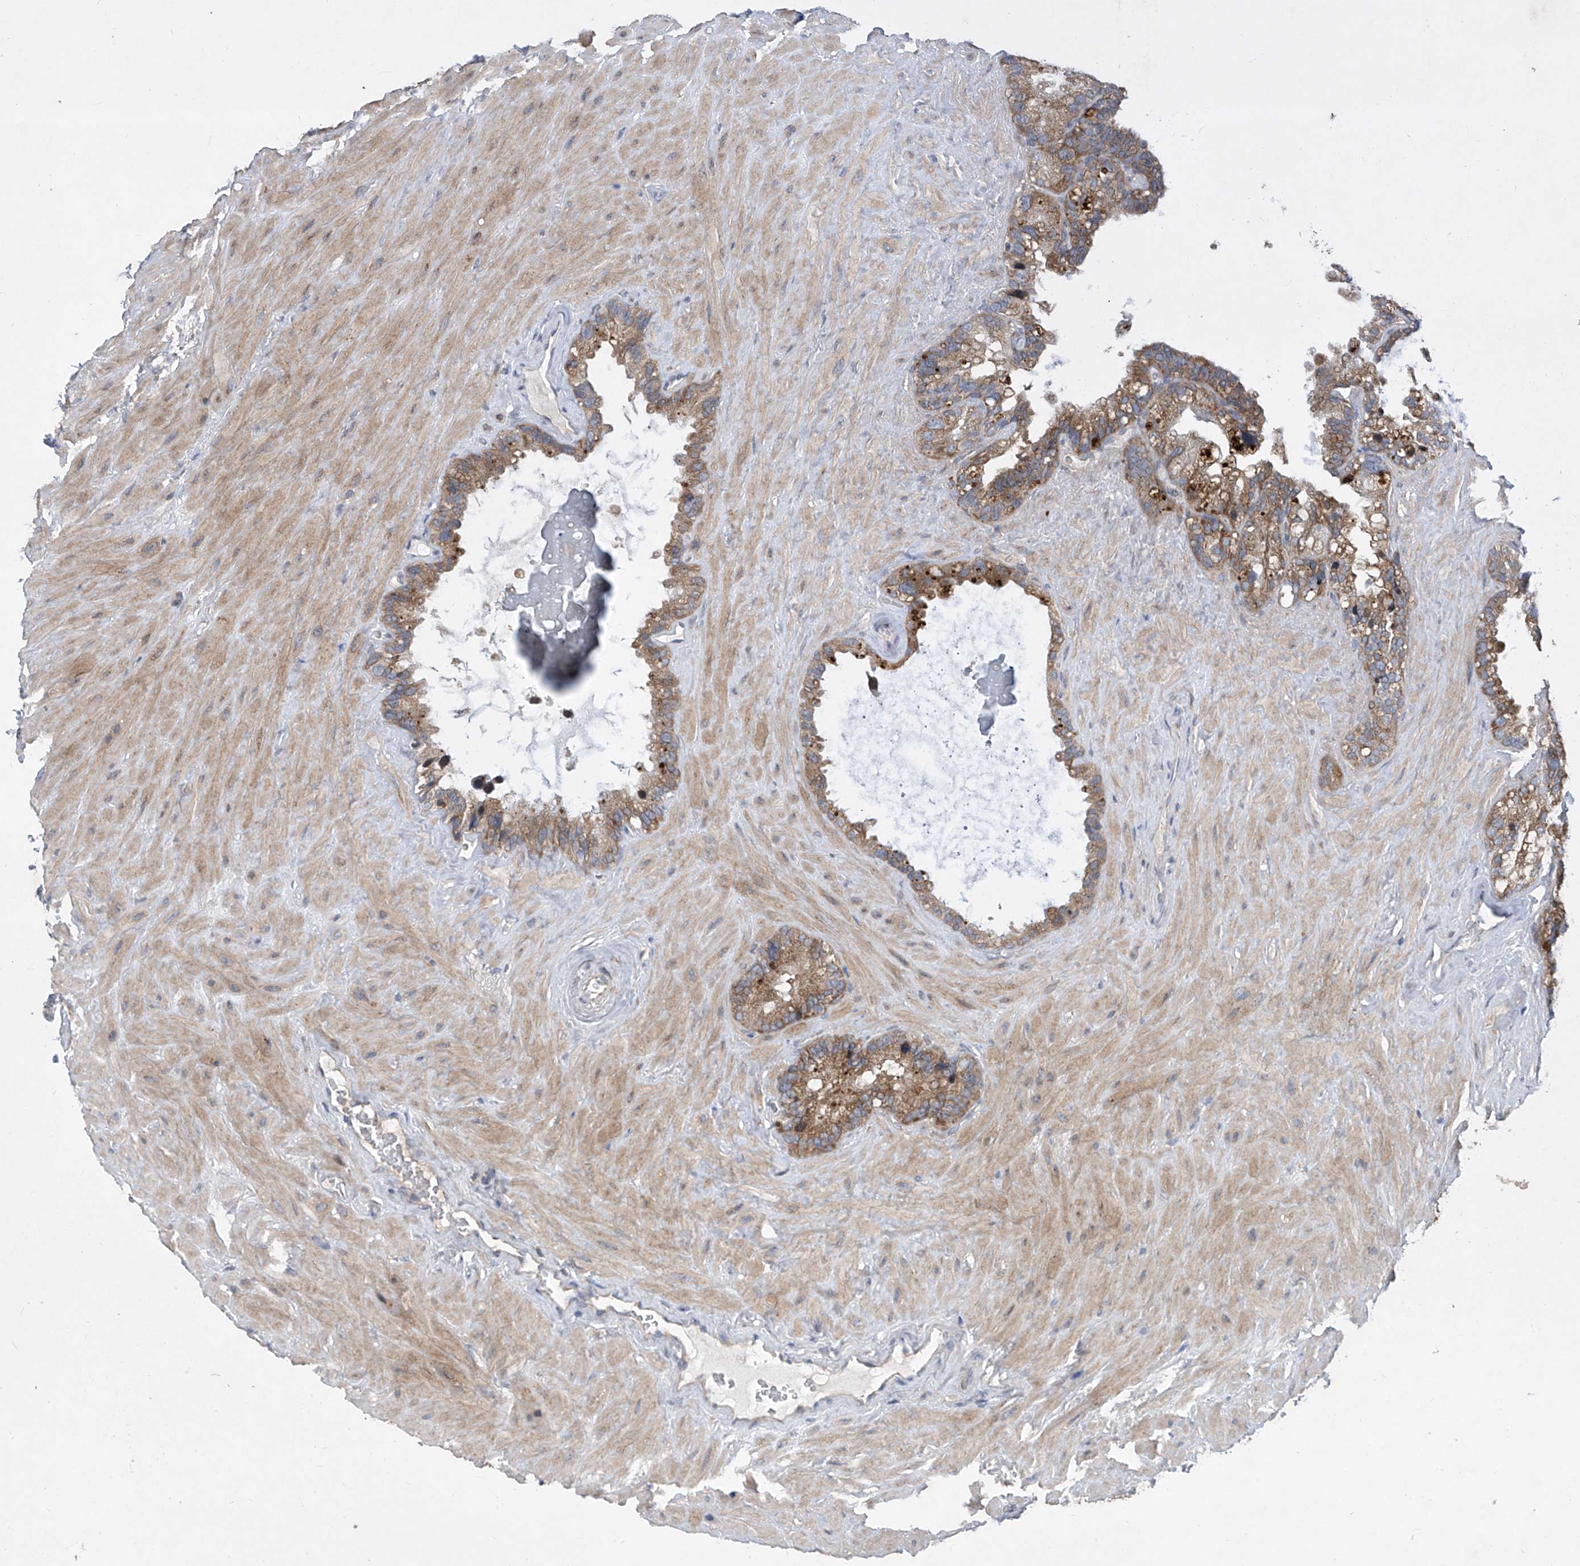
{"staining": {"intensity": "moderate", "quantity": ">75%", "location": "cytoplasmic/membranous"}, "tissue": "seminal vesicle", "cell_type": "Glandular cells", "image_type": "normal", "snomed": [{"axis": "morphology", "description": "Normal tissue, NOS"}, {"axis": "topography", "description": "Prostate"}, {"axis": "topography", "description": "Seminal veicle"}], "caption": "Moderate cytoplasmic/membranous positivity for a protein is identified in approximately >75% of glandular cells of normal seminal vesicle using immunohistochemistry.", "gene": "COQ3", "patient": {"sex": "male", "age": 68}}